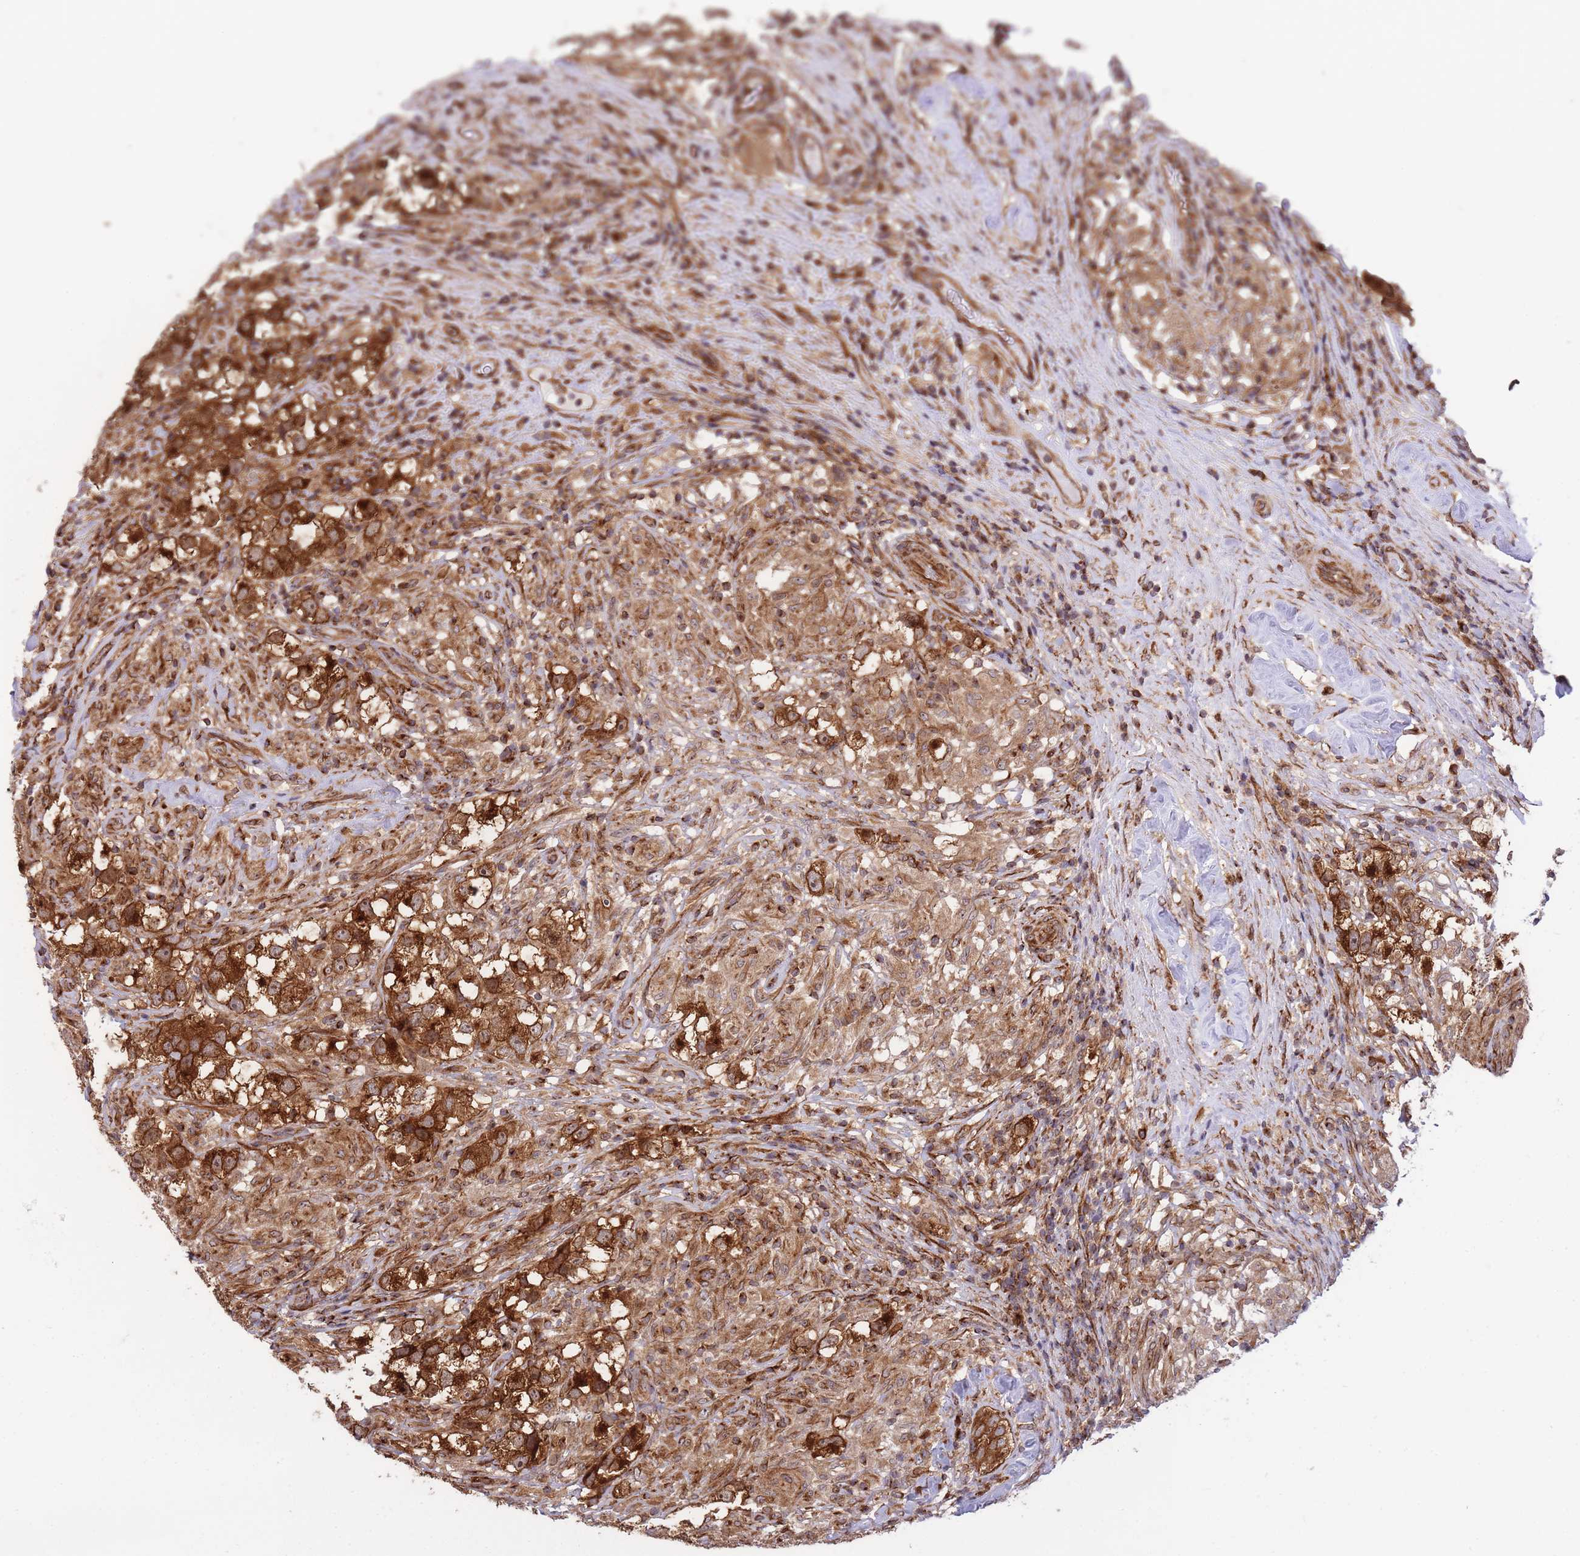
{"staining": {"intensity": "strong", "quantity": ">75%", "location": "cytoplasmic/membranous"}, "tissue": "testis cancer", "cell_type": "Tumor cells", "image_type": "cancer", "snomed": [{"axis": "morphology", "description": "Seminoma, NOS"}, {"axis": "topography", "description": "Testis"}], "caption": "Testis cancer stained with immunohistochemistry (IHC) shows strong cytoplasmic/membranous expression in about >75% of tumor cells. Ihc stains the protein in brown and the nuclei are stained blue.", "gene": "EXOSC8", "patient": {"sex": "male", "age": 46}}